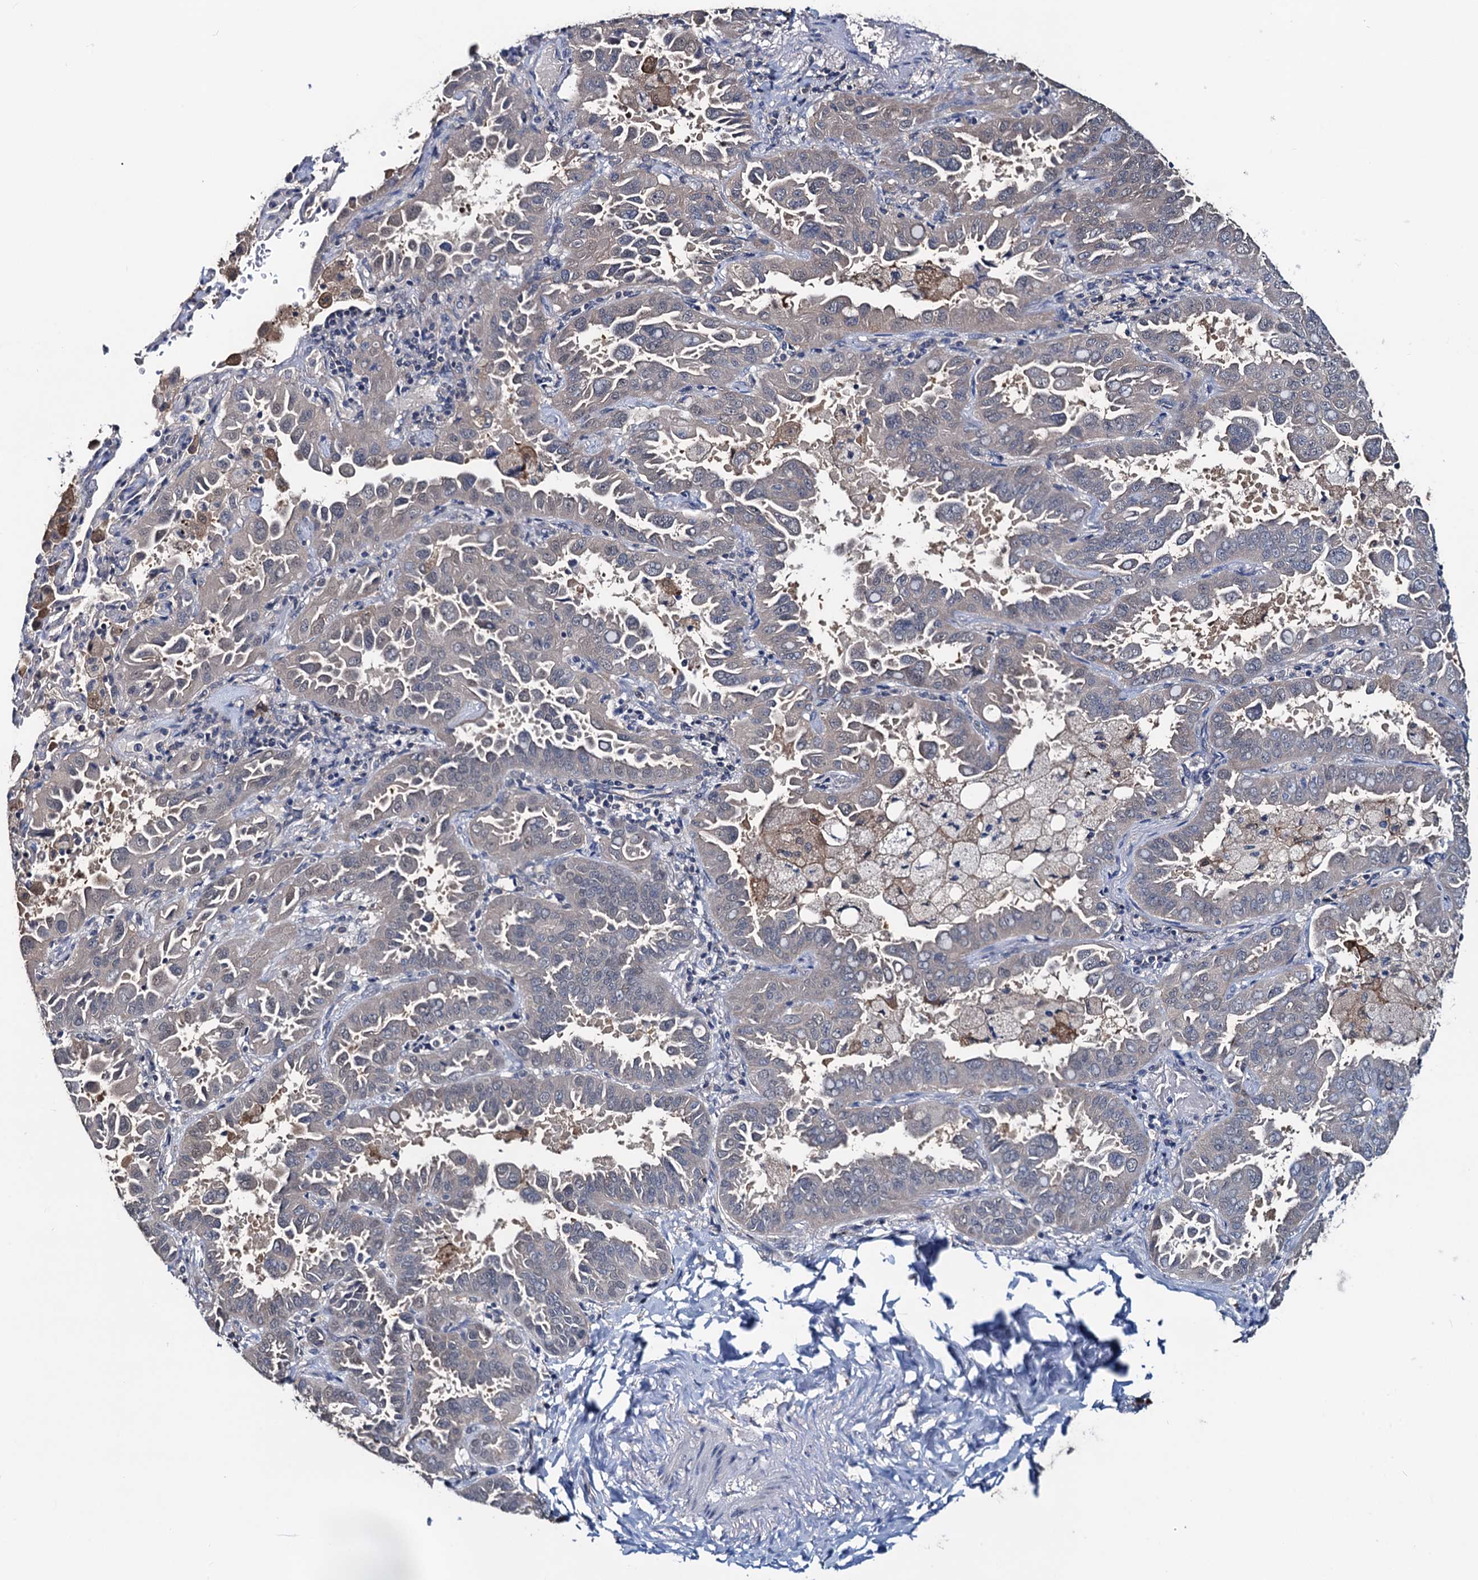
{"staining": {"intensity": "negative", "quantity": "none", "location": "none"}, "tissue": "lung cancer", "cell_type": "Tumor cells", "image_type": "cancer", "snomed": [{"axis": "morphology", "description": "Adenocarcinoma, NOS"}, {"axis": "topography", "description": "Lung"}], "caption": "A high-resolution image shows immunohistochemistry (IHC) staining of lung cancer (adenocarcinoma), which exhibits no significant positivity in tumor cells. (IHC, brightfield microscopy, high magnification).", "gene": "RTKN2", "patient": {"sex": "male", "age": 64}}